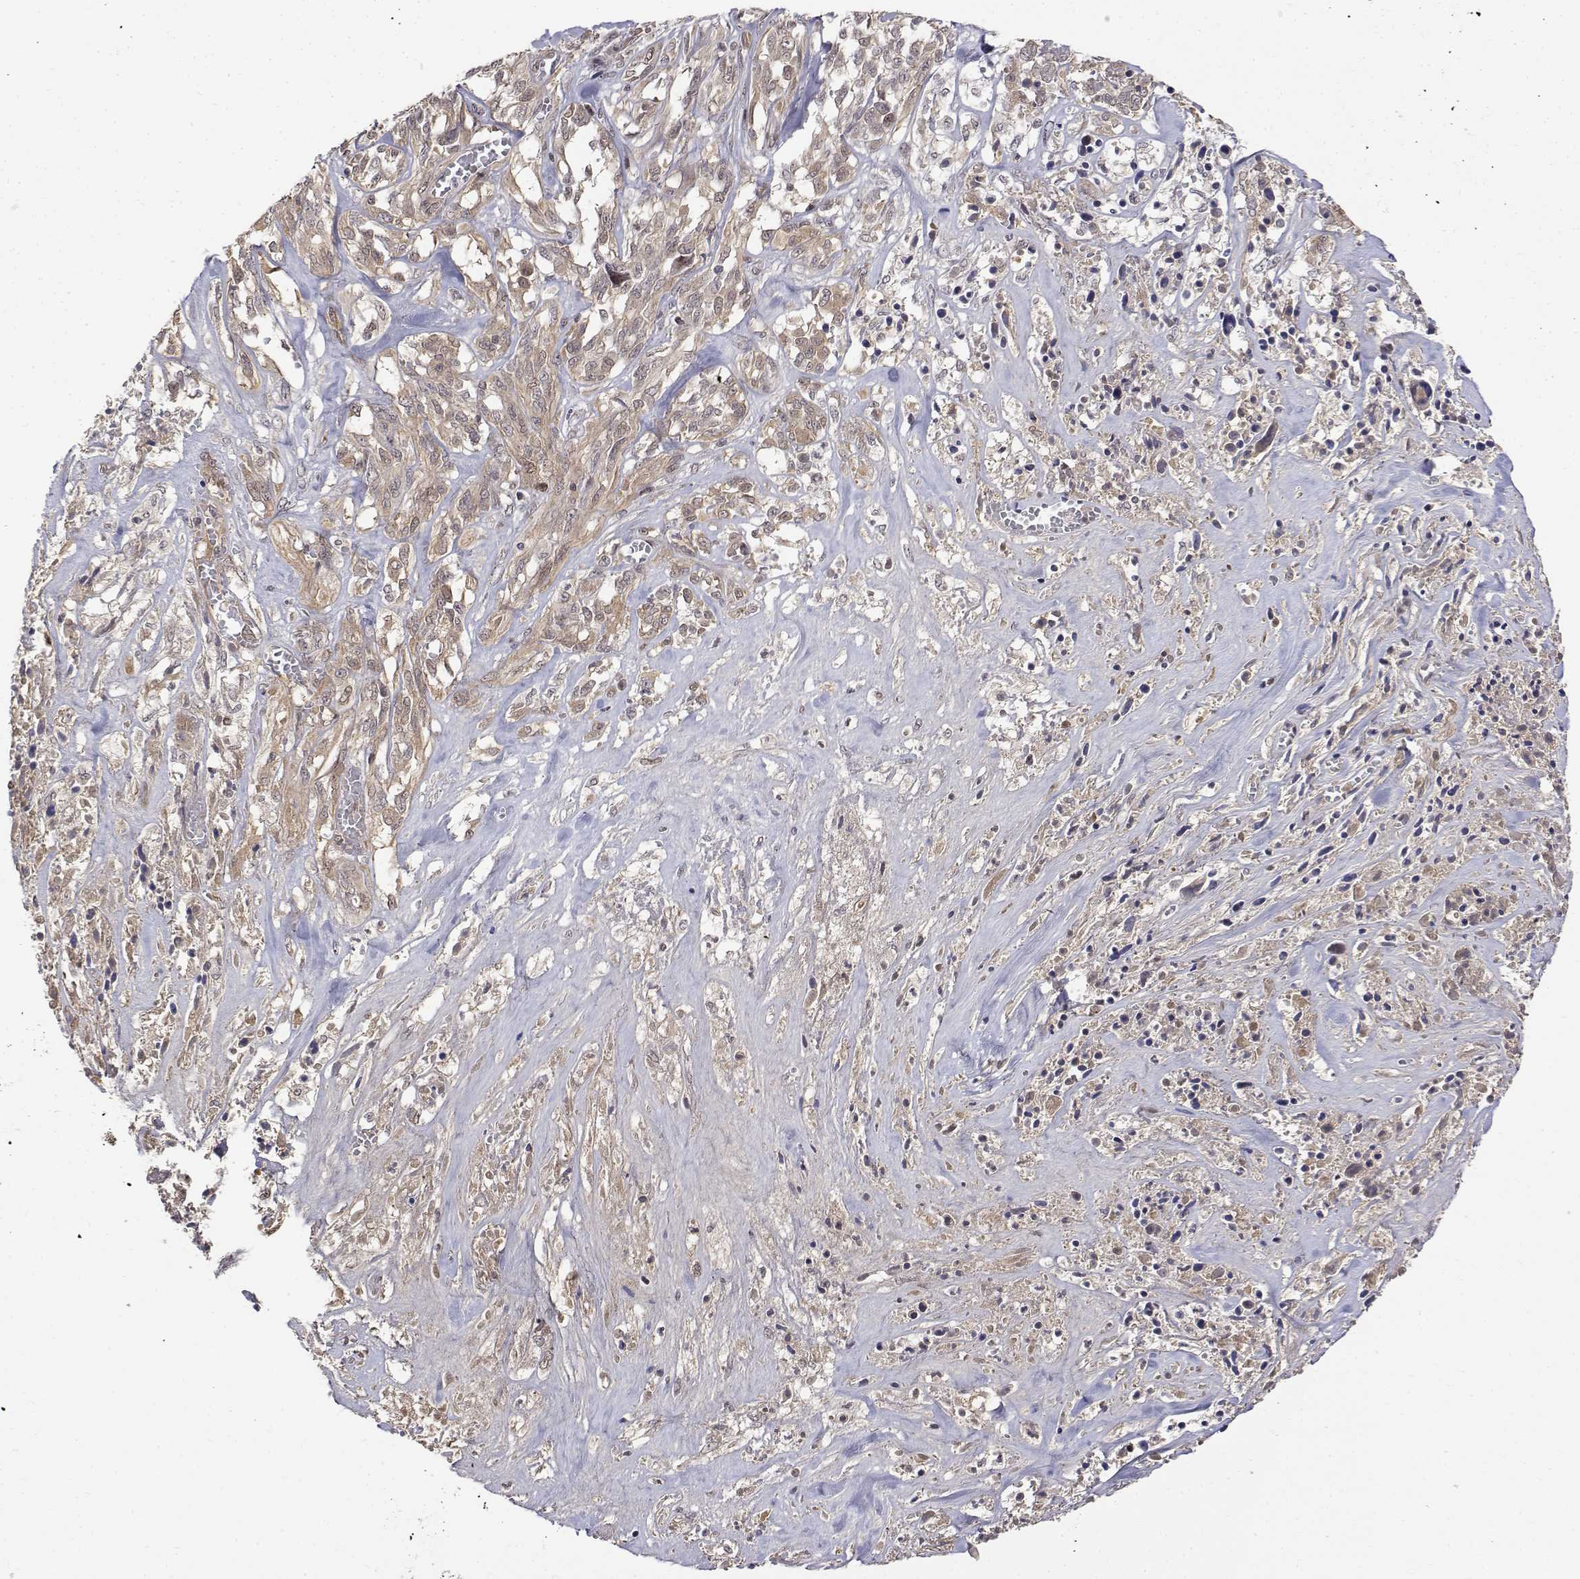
{"staining": {"intensity": "weak", "quantity": "<25%", "location": "nuclear"}, "tissue": "melanoma", "cell_type": "Tumor cells", "image_type": "cancer", "snomed": [{"axis": "morphology", "description": "Malignant melanoma, NOS"}, {"axis": "topography", "description": "Skin"}], "caption": "This is an immunohistochemistry (IHC) micrograph of malignant melanoma. There is no staining in tumor cells.", "gene": "ITGA7", "patient": {"sex": "female", "age": 91}}